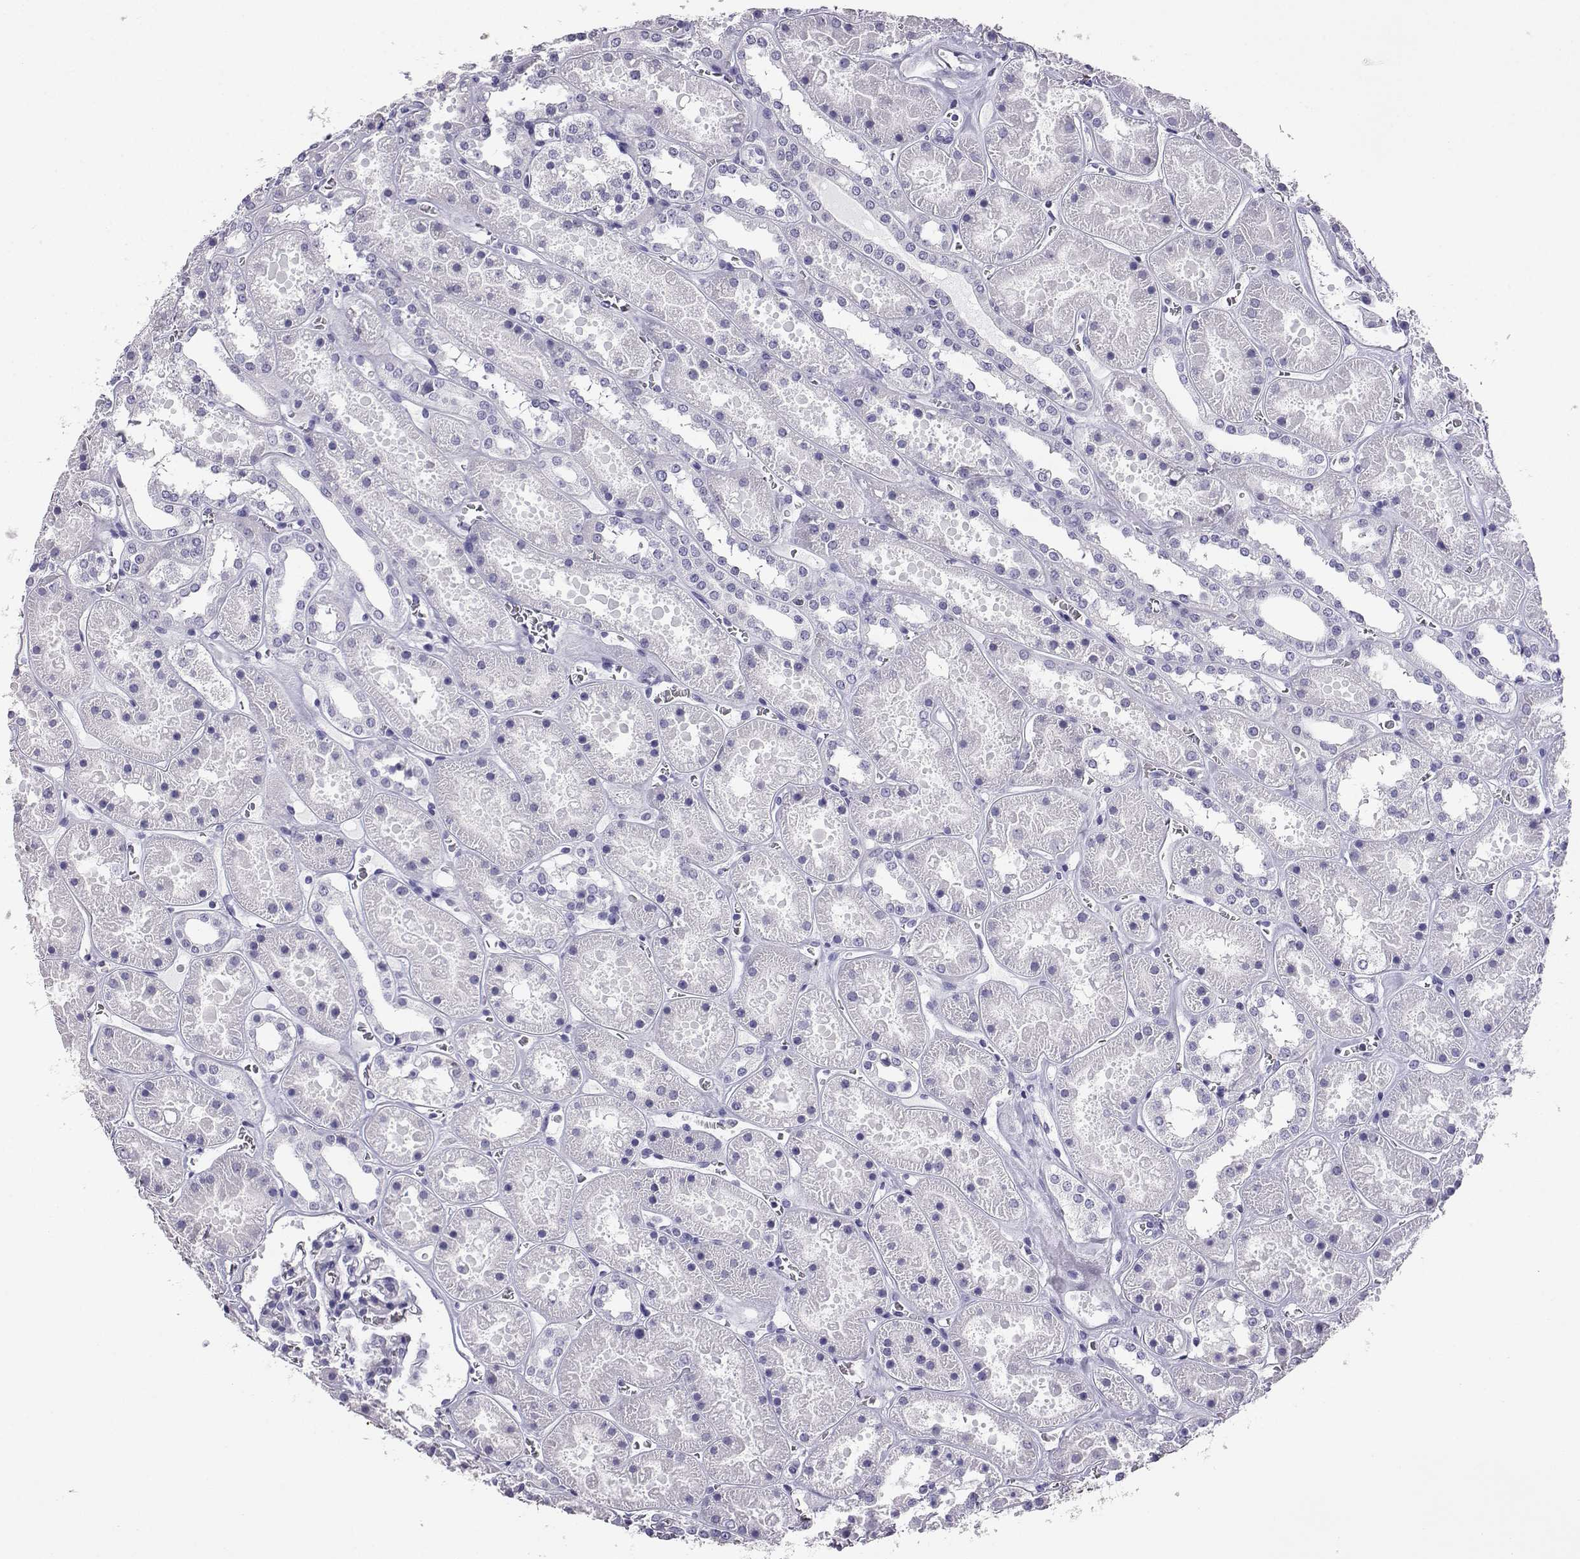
{"staining": {"intensity": "negative", "quantity": "none", "location": "none"}, "tissue": "kidney", "cell_type": "Cells in glomeruli", "image_type": "normal", "snomed": [{"axis": "morphology", "description": "Normal tissue, NOS"}, {"axis": "topography", "description": "Kidney"}], "caption": "Kidney stained for a protein using immunohistochemistry reveals no positivity cells in glomeruli.", "gene": "AKR1B1", "patient": {"sex": "female", "age": 41}}